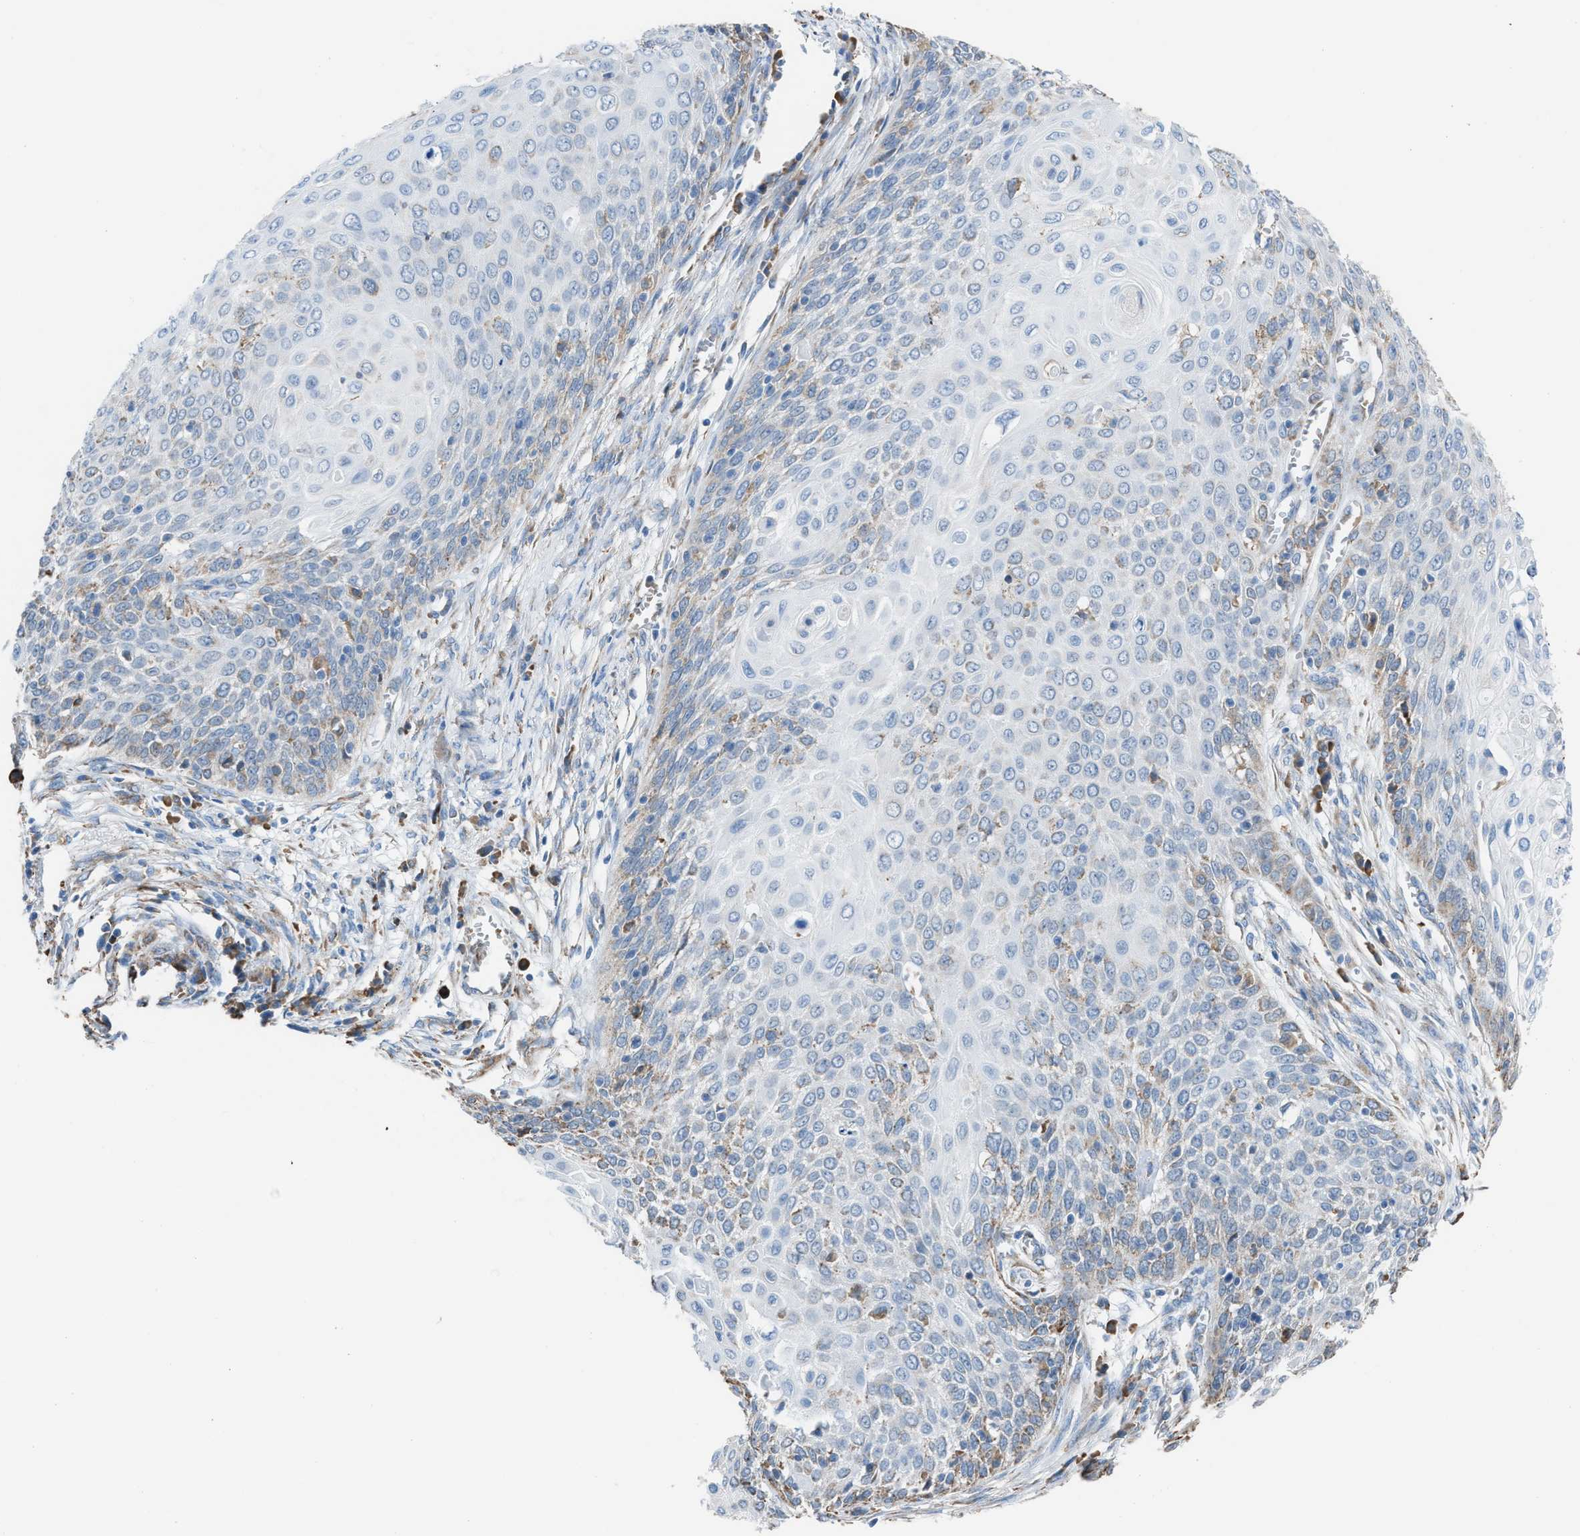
{"staining": {"intensity": "weak", "quantity": "<25%", "location": "cytoplasmic/membranous"}, "tissue": "cervical cancer", "cell_type": "Tumor cells", "image_type": "cancer", "snomed": [{"axis": "morphology", "description": "Squamous cell carcinoma, NOS"}, {"axis": "topography", "description": "Cervix"}], "caption": "Immunohistochemistry histopathology image of cervical cancer (squamous cell carcinoma) stained for a protein (brown), which demonstrates no expression in tumor cells. Brightfield microscopy of immunohistochemistry (IHC) stained with DAB (brown) and hematoxylin (blue), captured at high magnification.", "gene": "CA3", "patient": {"sex": "female", "age": 39}}